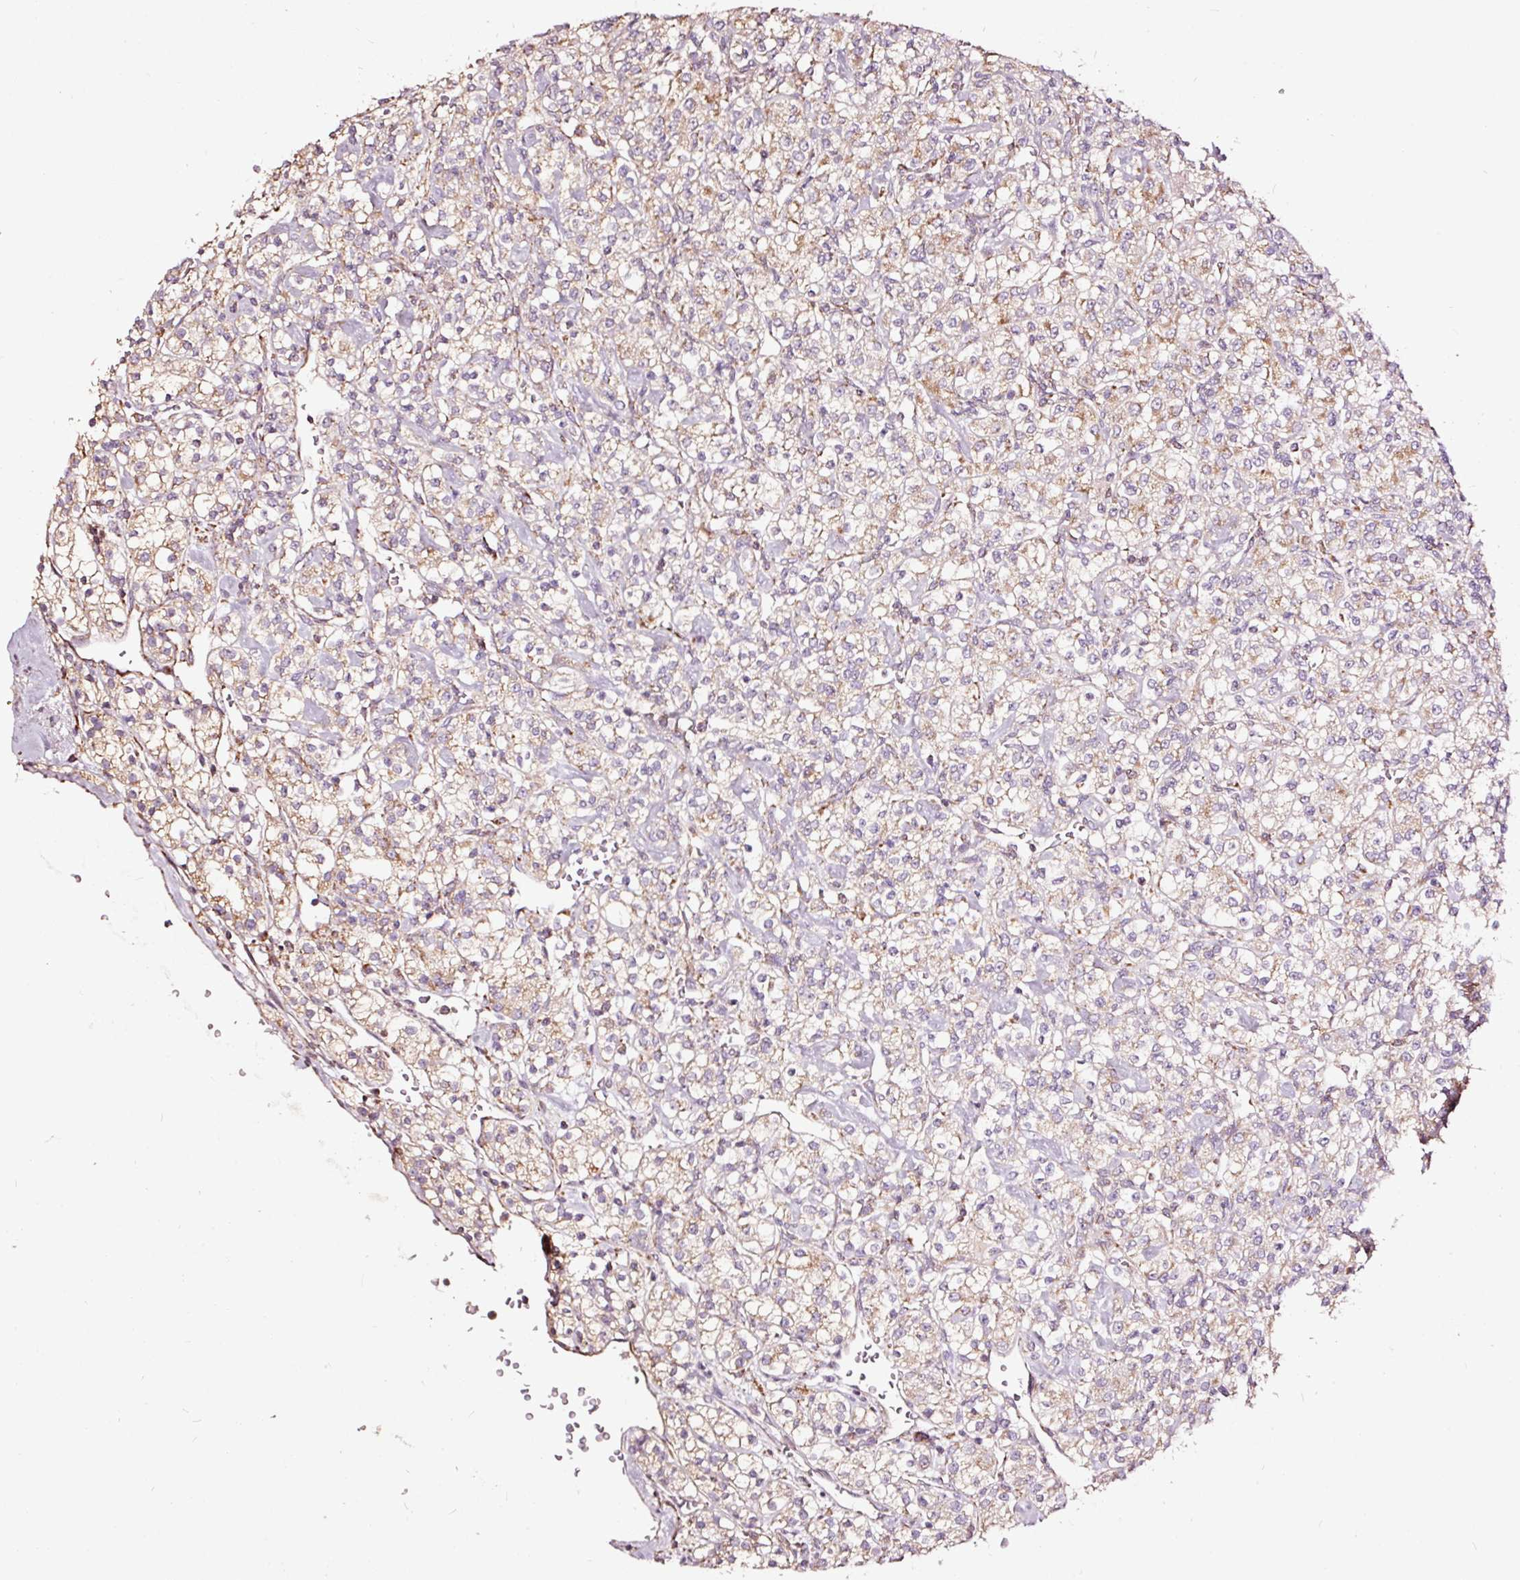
{"staining": {"intensity": "weak", "quantity": "25%-75%", "location": "cytoplasmic/membranous"}, "tissue": "renal cancer", "cell_type": "Tumor cells", "image_type": "cancer", "snomed": [{"axis": "morphology", "description": "Adenocarcinoma, NOS"}, {"axis": "topography", "description": "Kidney"}], "caption": "IHC (DAB (3,3'-diaminobenzidine)) staining of adenocarcinoma (renal) shows weak cytoplasmic/membranous protein staining in about 25%-75% of tumor cells. (DAB (3,3'-diaminobenzidine) IHC, brown staining for protein, blue staining for nuclei).", "gene": "TPM1", "patient": {"sex": "male", "age": 77}}